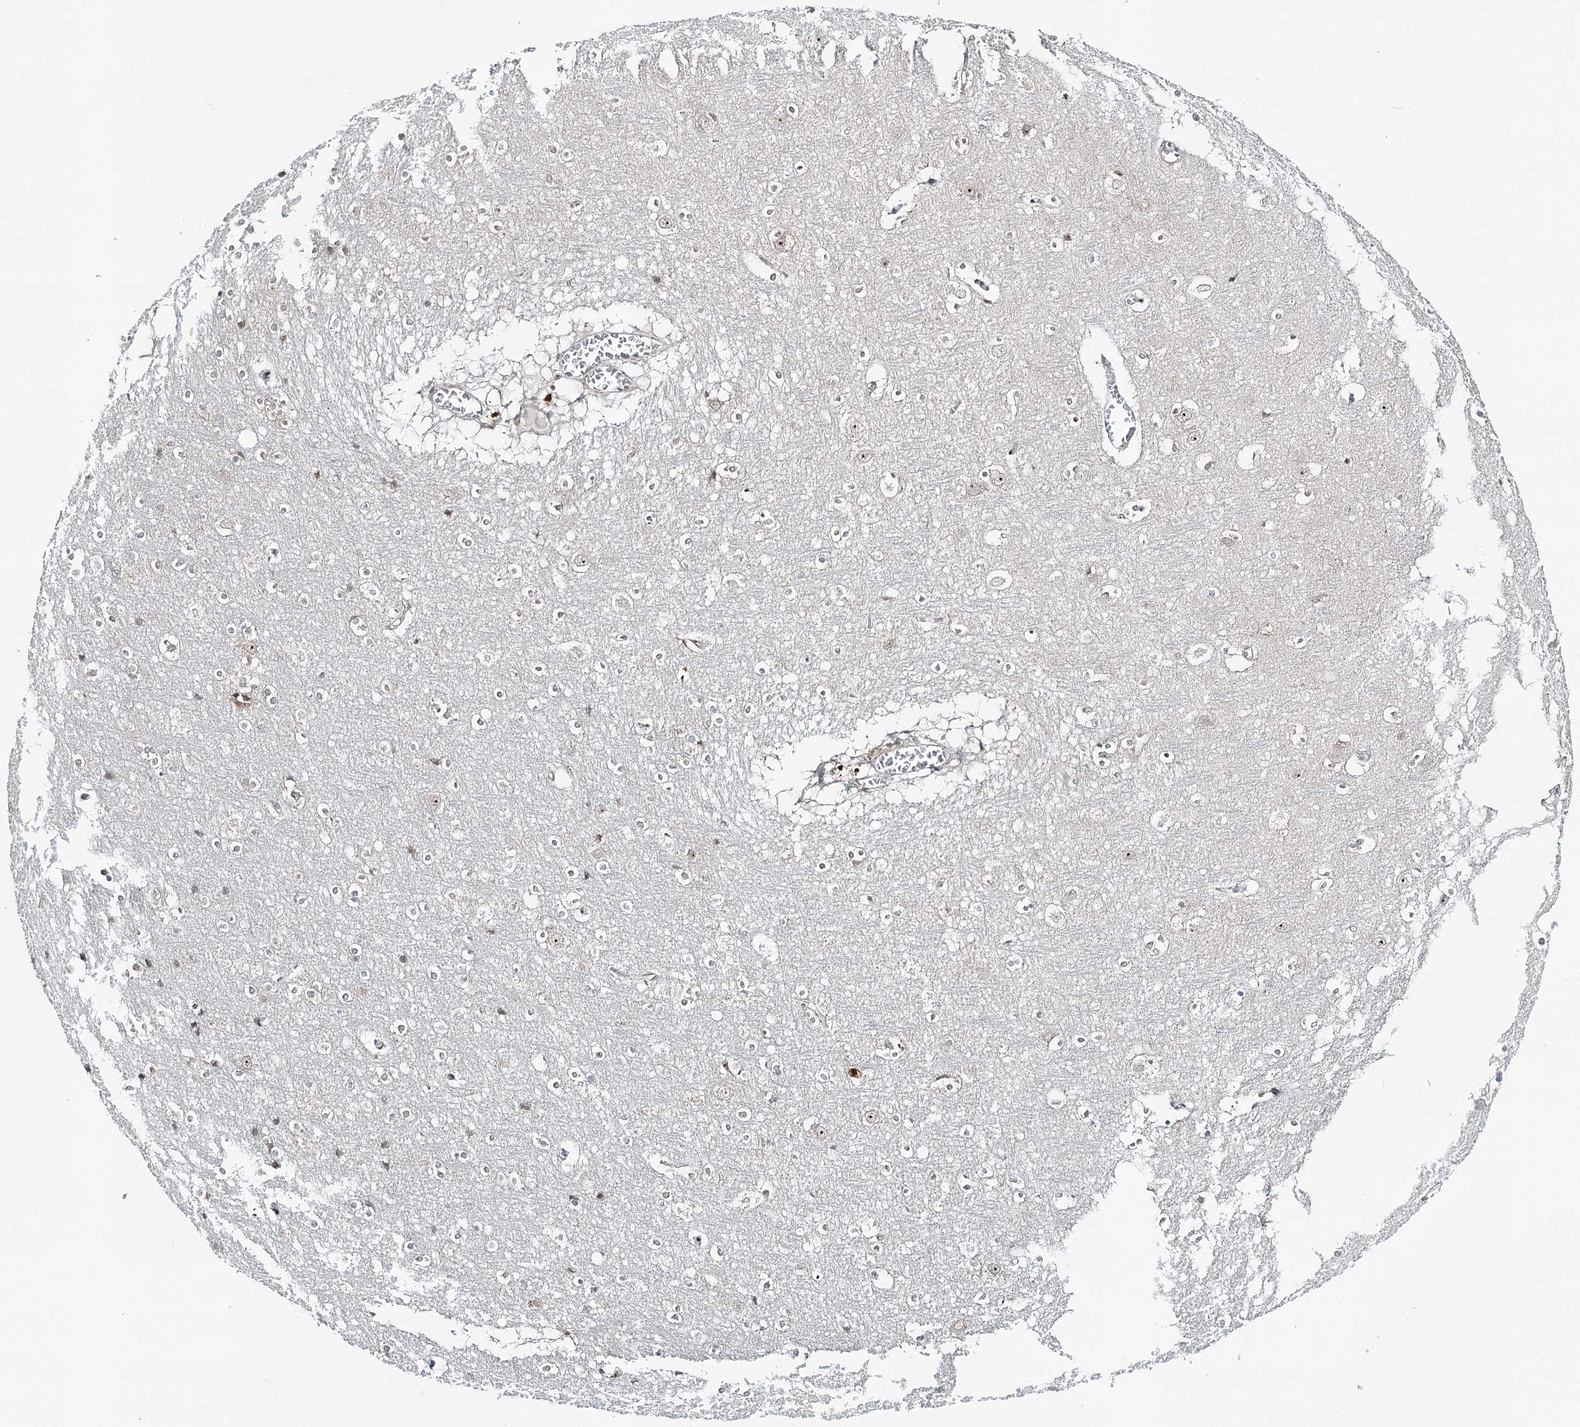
{"staining": {"intensity": "negative", "quantity": "none", "location": "none"}, "tissue": "cerebral cortex", "cell_type": "Endothelial cells", "image_type": "normal", "snomed": [{"axis": "morphology", "description": "Normal tissue, NOS"}, {"axis": "topography", "description": "Cerebral cortex"}], "caption": "An immunohistochemistry photomicrograph of normal cerebral cortex is shown. There is no staining in endothelial cells of cerebral cortex. (Brightfield microscopy of DAB (3,3'-diaminobenzidine) immunohistochemistry at high magnification).", "gene": "ATAD1", "patient": {"sex": "male", "age": 54}}